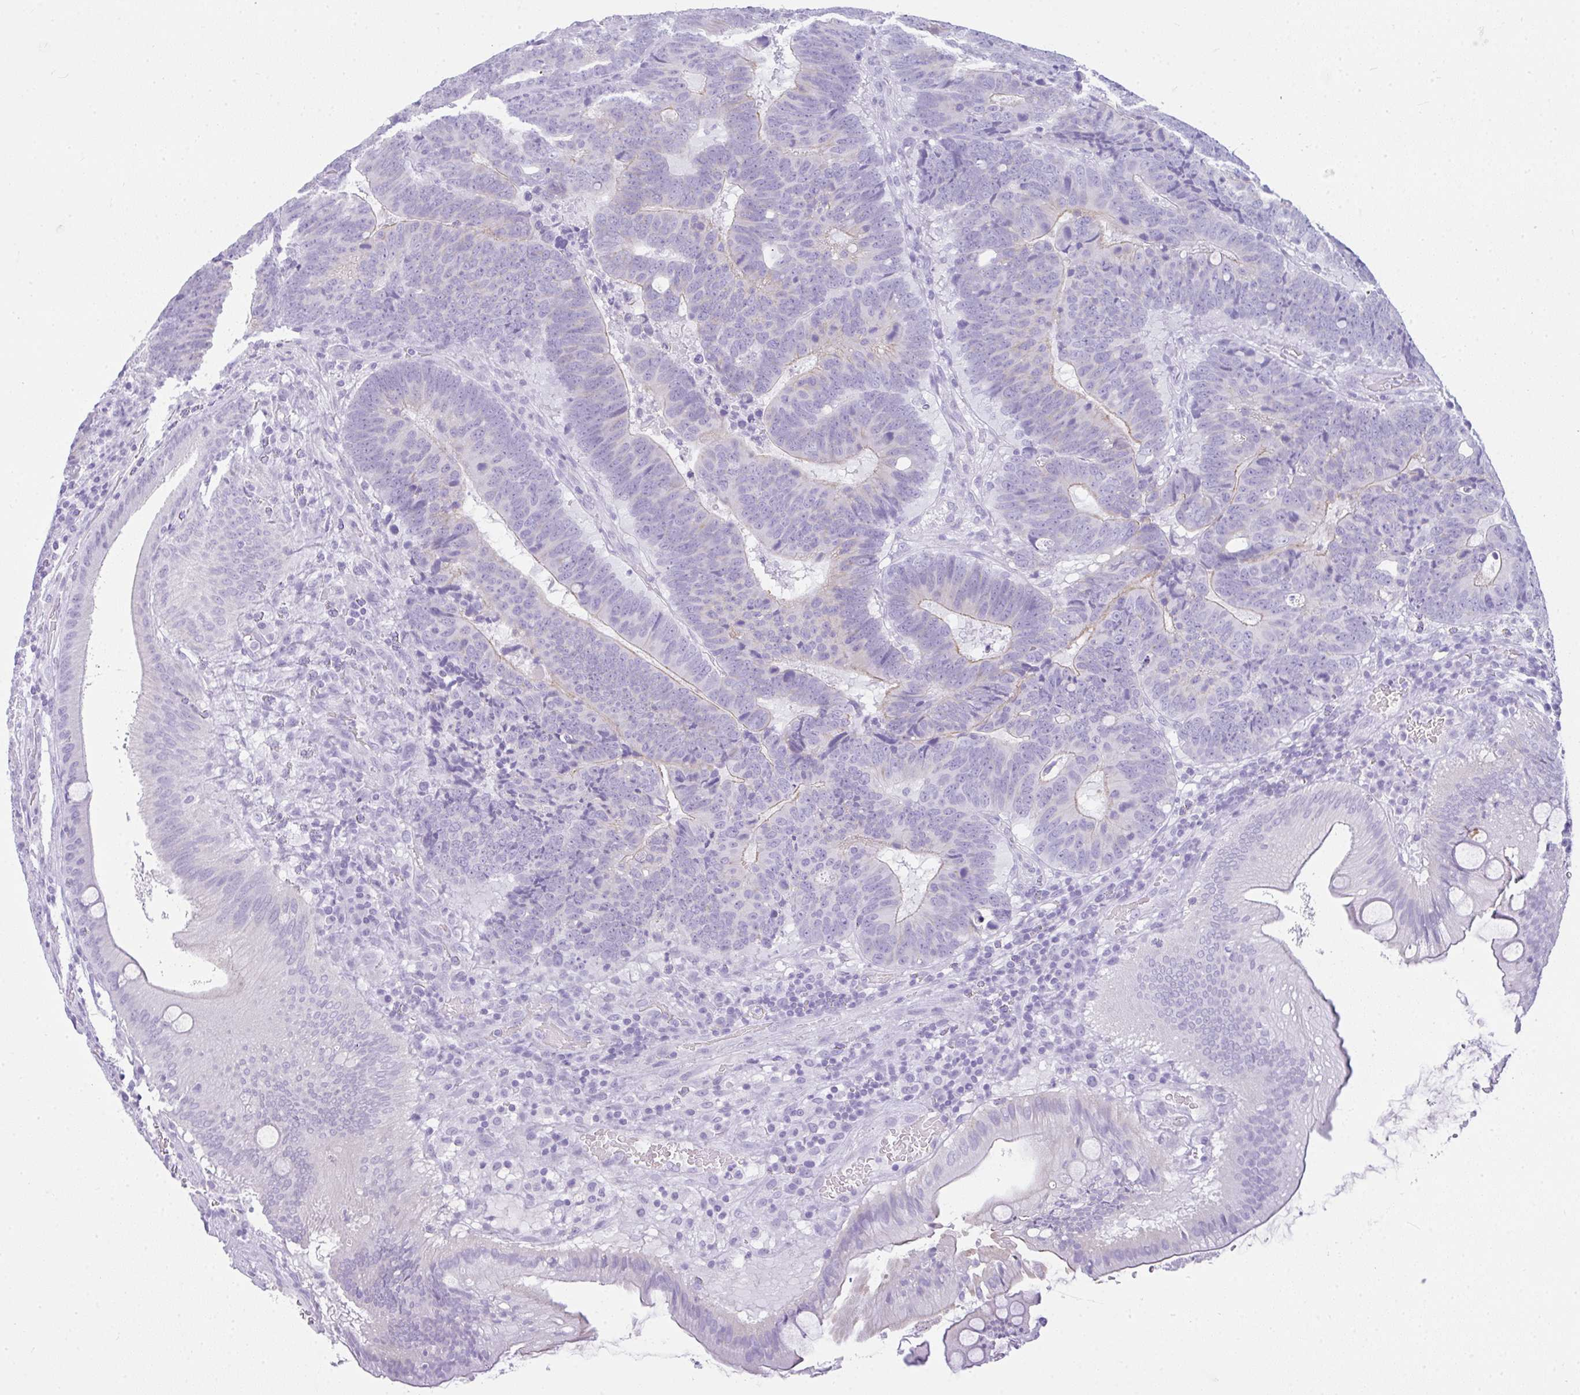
{"staining": {"intensity": "weak", "quantity": "<25%", "location": "cytoplasmic/membranous"}, "tissue": "colorectal cancer", "cell_type": "Tumor cells", "image_type": "cancer", "snomed": [{"axis": "morphology", "description": "Adenocarcinoma, NOS"}, {"axis": "topography", "description": "Colon"}], "caption": "Tumor cells are negative for protein expression in human colorectal adenocarcinoma.", "gene": "RASL10A", "patient": {"sex": "male", "age": 62}}